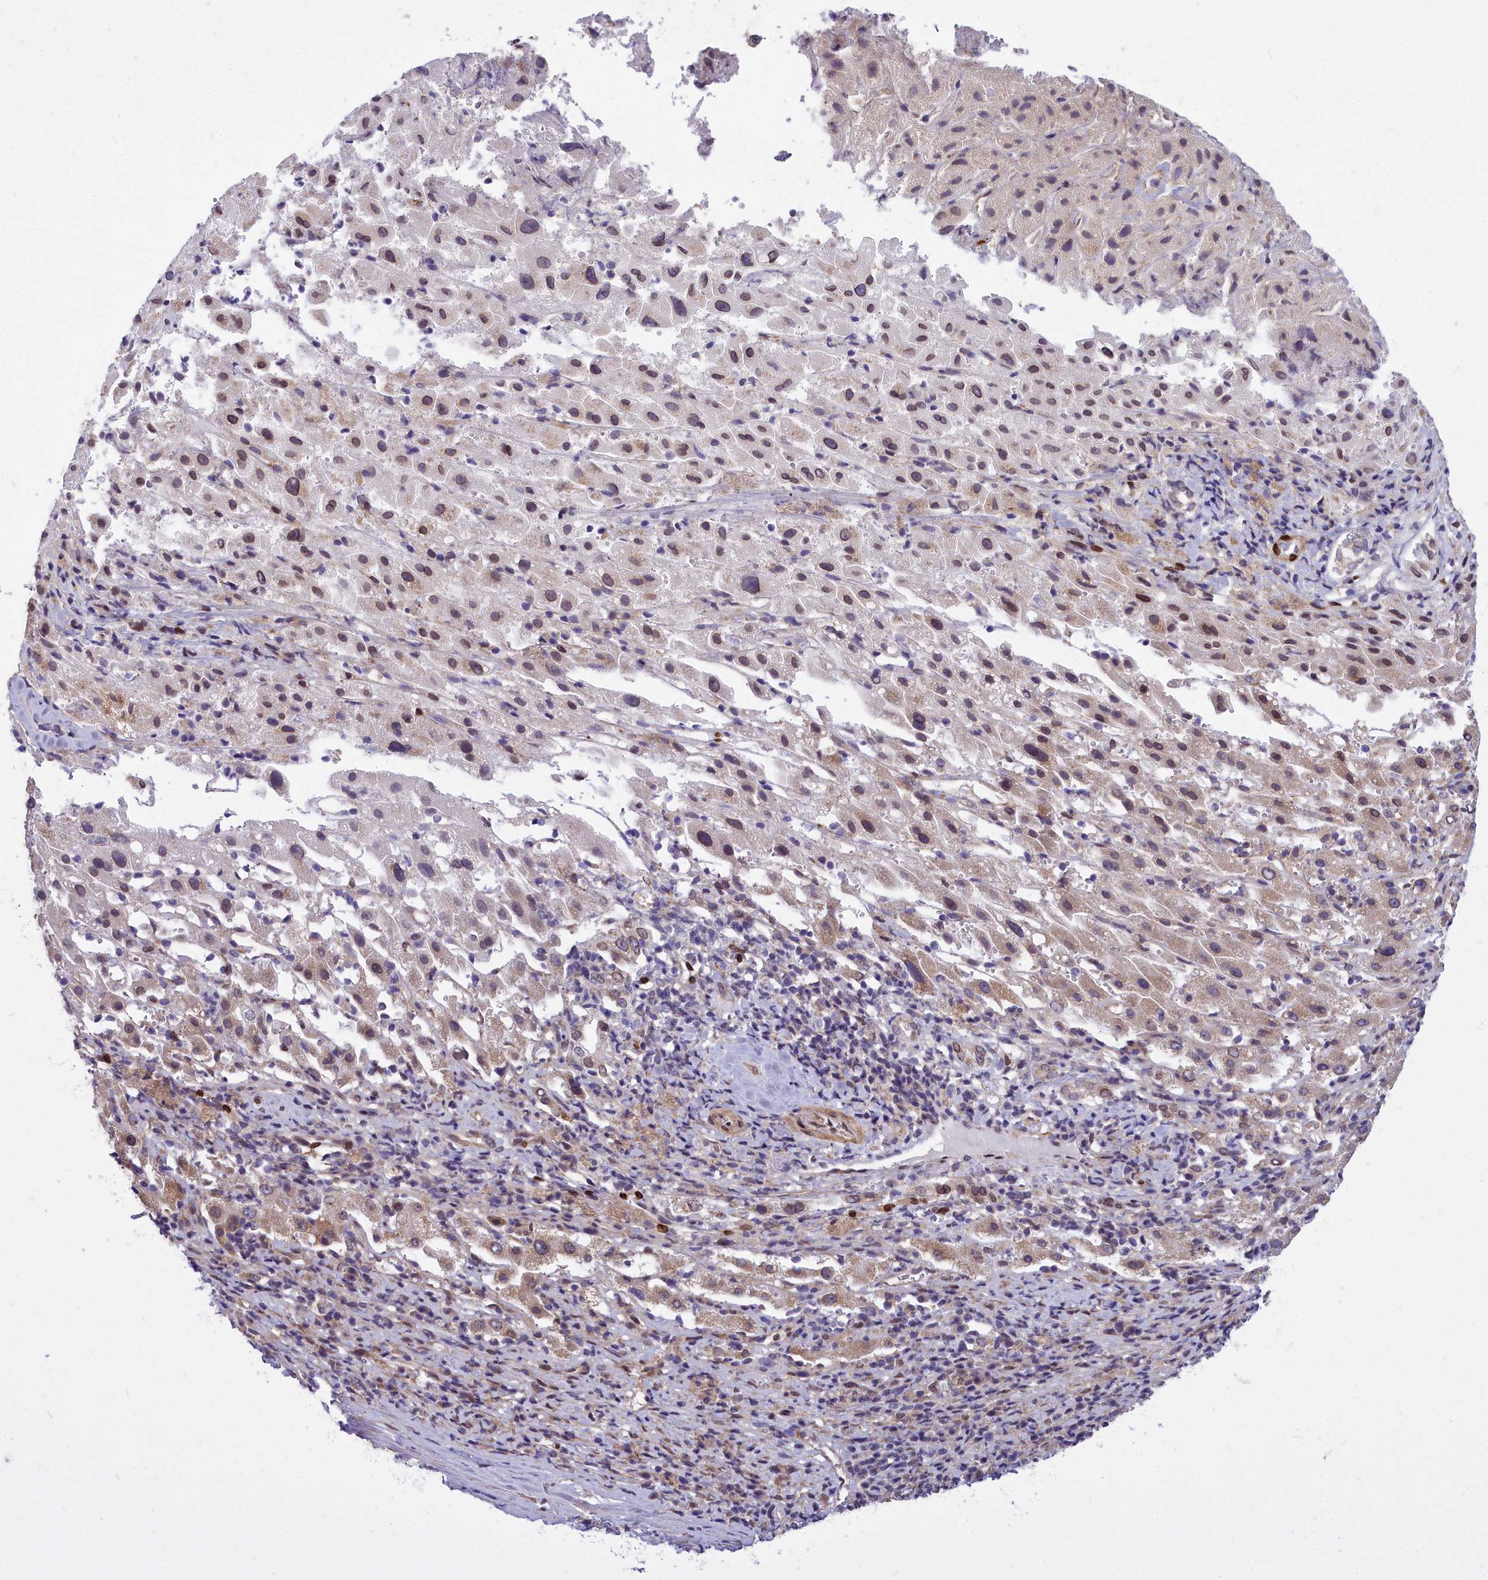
{"staining": {"intensity": "moderate", "quantity": "<25%", "location": "cytoplasmic/membranous,nuclear"}, "tissue": "liver cancer", "cell_type": "Tumor cells", "image_type": "cancer", "snomed": [{"axis": "morphology", "description": "Carcinoma, Hepatocellular, NOS"}, {"axis": "topography", "description": "Liver"}], "caption": "DAB (3,3'-diaminobenzidine) immunohistochemical staining of hepatocellular carcinoma (liver) shows moderate cytoplasmic/membranous and nuclear protein staining in approximately <25% of tumor cells.", "gene": "ABCB8", "patient": {"sex": "female", "age": 58}}